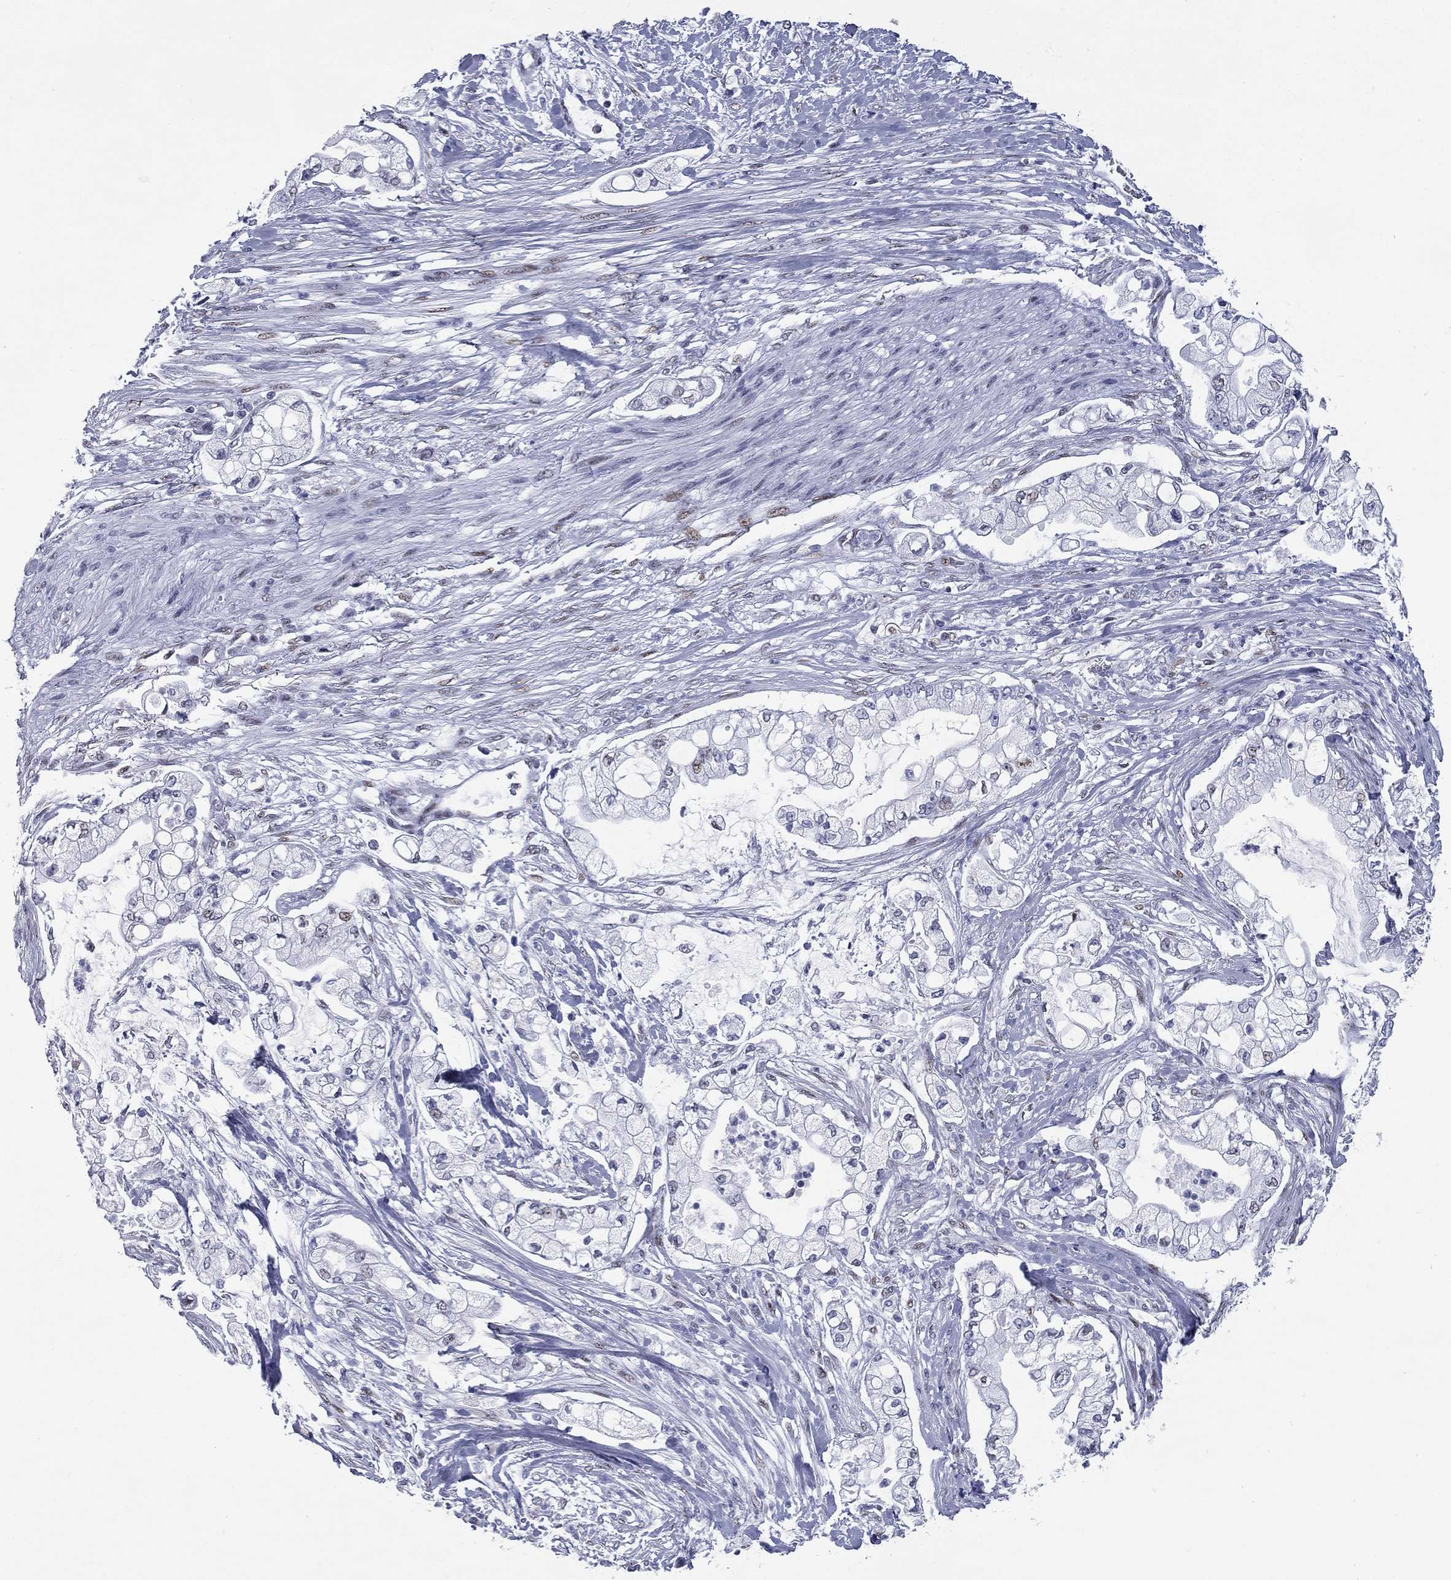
{"staining": {"intensity": "moderate", "quantity": "<25%", "location": "nuclear"}, "tissue": "pancreatic cancer", "cell_type": "Tumor cells", "image_type": "cancer", "snomed": [{"axis": "morphology", "description": "Adenocarcinoma, NOS"}, {"axis": "topography", "description": "Pancreas"}], "caption": "Tumor cells reveal low levels of moderate nuclear positivity in approximately <25% of cells in adenocarcinoma (pancreatic). (IHC, brightfield microscopy, high magnification).", "gene": "ASF1B", "patient": {"sex": "female", "age": 69}}